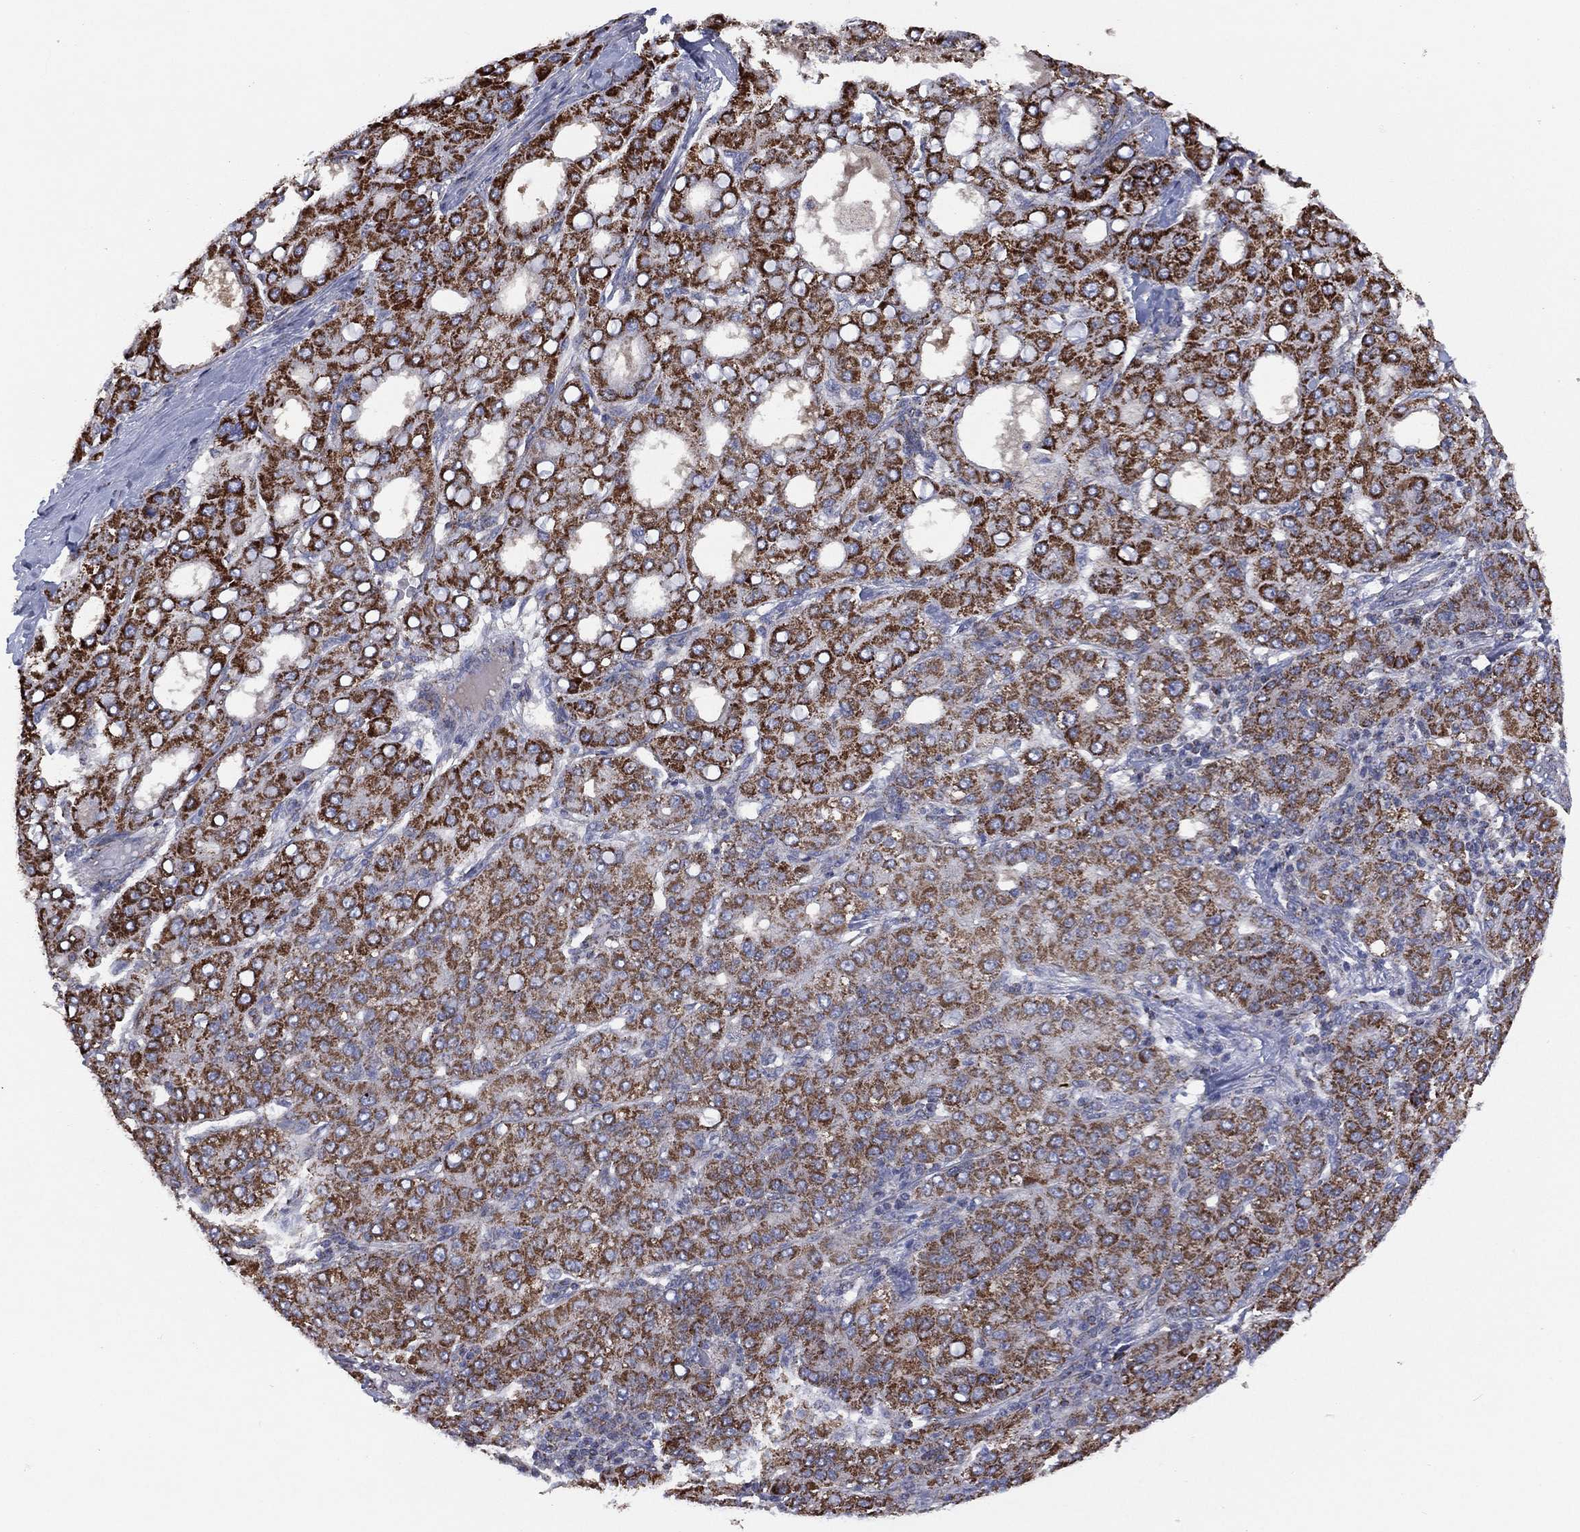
{"staining": {"intensity": "strong", "quantity": ">75%", "location": "cytoplasmic/membranous"}, "tissue": "liver cancer", "cell_type": "Tumor cells", "image_type": "cancer", "snomed": [{"axis": "morphology", "description": "Carcinoma, Hepatocellular, NOS"}, {"axis": "topography", "description": "Liver"}], "caption": "Immunohistochemical staining of human liver cancer demonstrates strong cytoplasmic/membranous protein positivity in about >75% of tumor cells. (IHC, brightfield microscopy, high magnification).", "gene": "PPP2R5A", "patient": {"sex": "male", "age": 65}}